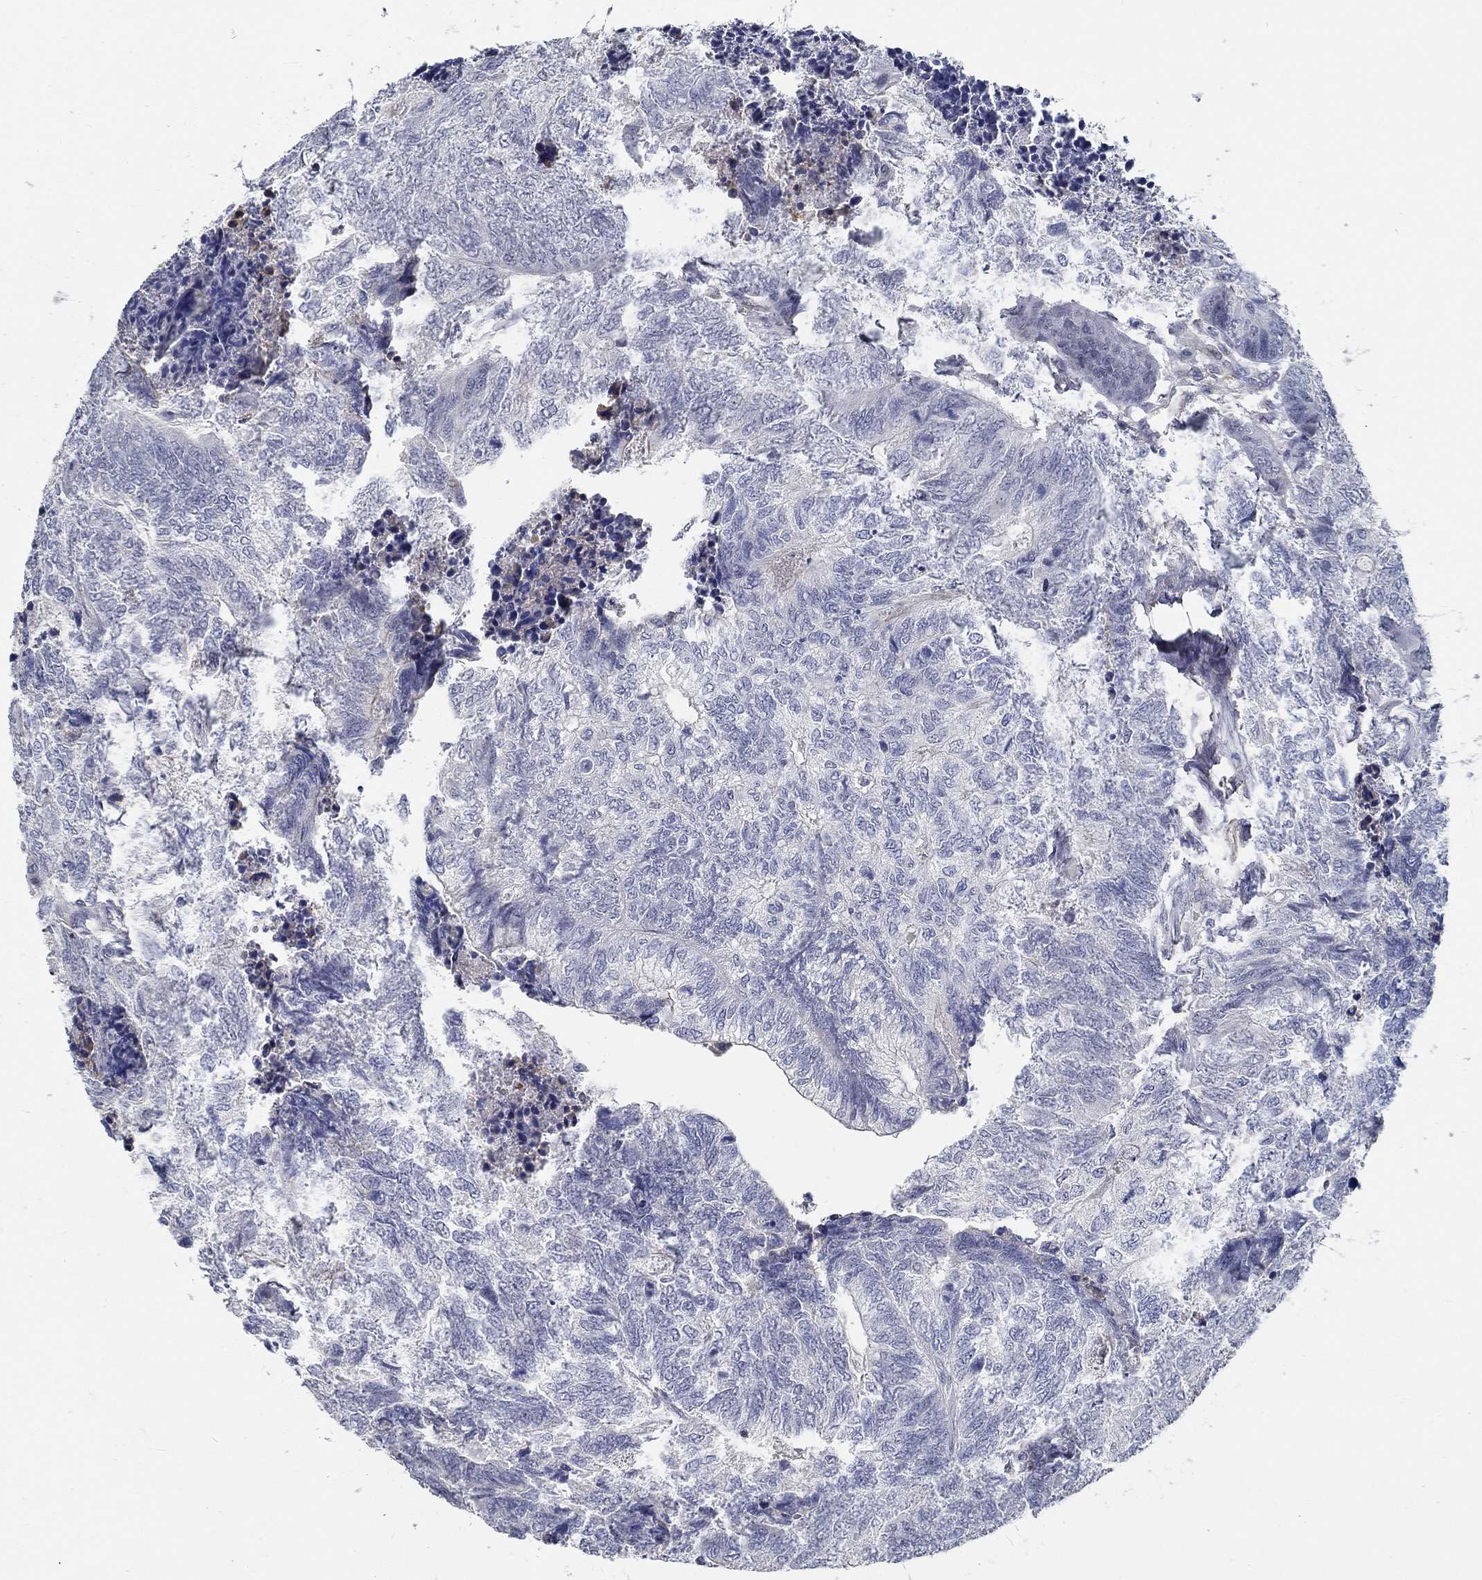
{"staining": {"intensity": "negative", "quantity": "none", "location": "none"}, "tissue": "colorectal cancer", "cell_type": "Tumor cells", "image_type": "cancer", "snomed": [{"axis": "morphology", "description": "Adenocarcinoma, NOS"}, {"axis": "topography", "description": "Colon"}], "caption": "An immunohistochemistry image of colorectal cancer is shown. There is no staining in tumor cells of colorectal cancer. (IHC, brightfield microscopy, high magnification).", "gene": "MYBPC1", "patient": {"sex": "female", "age": 67}}